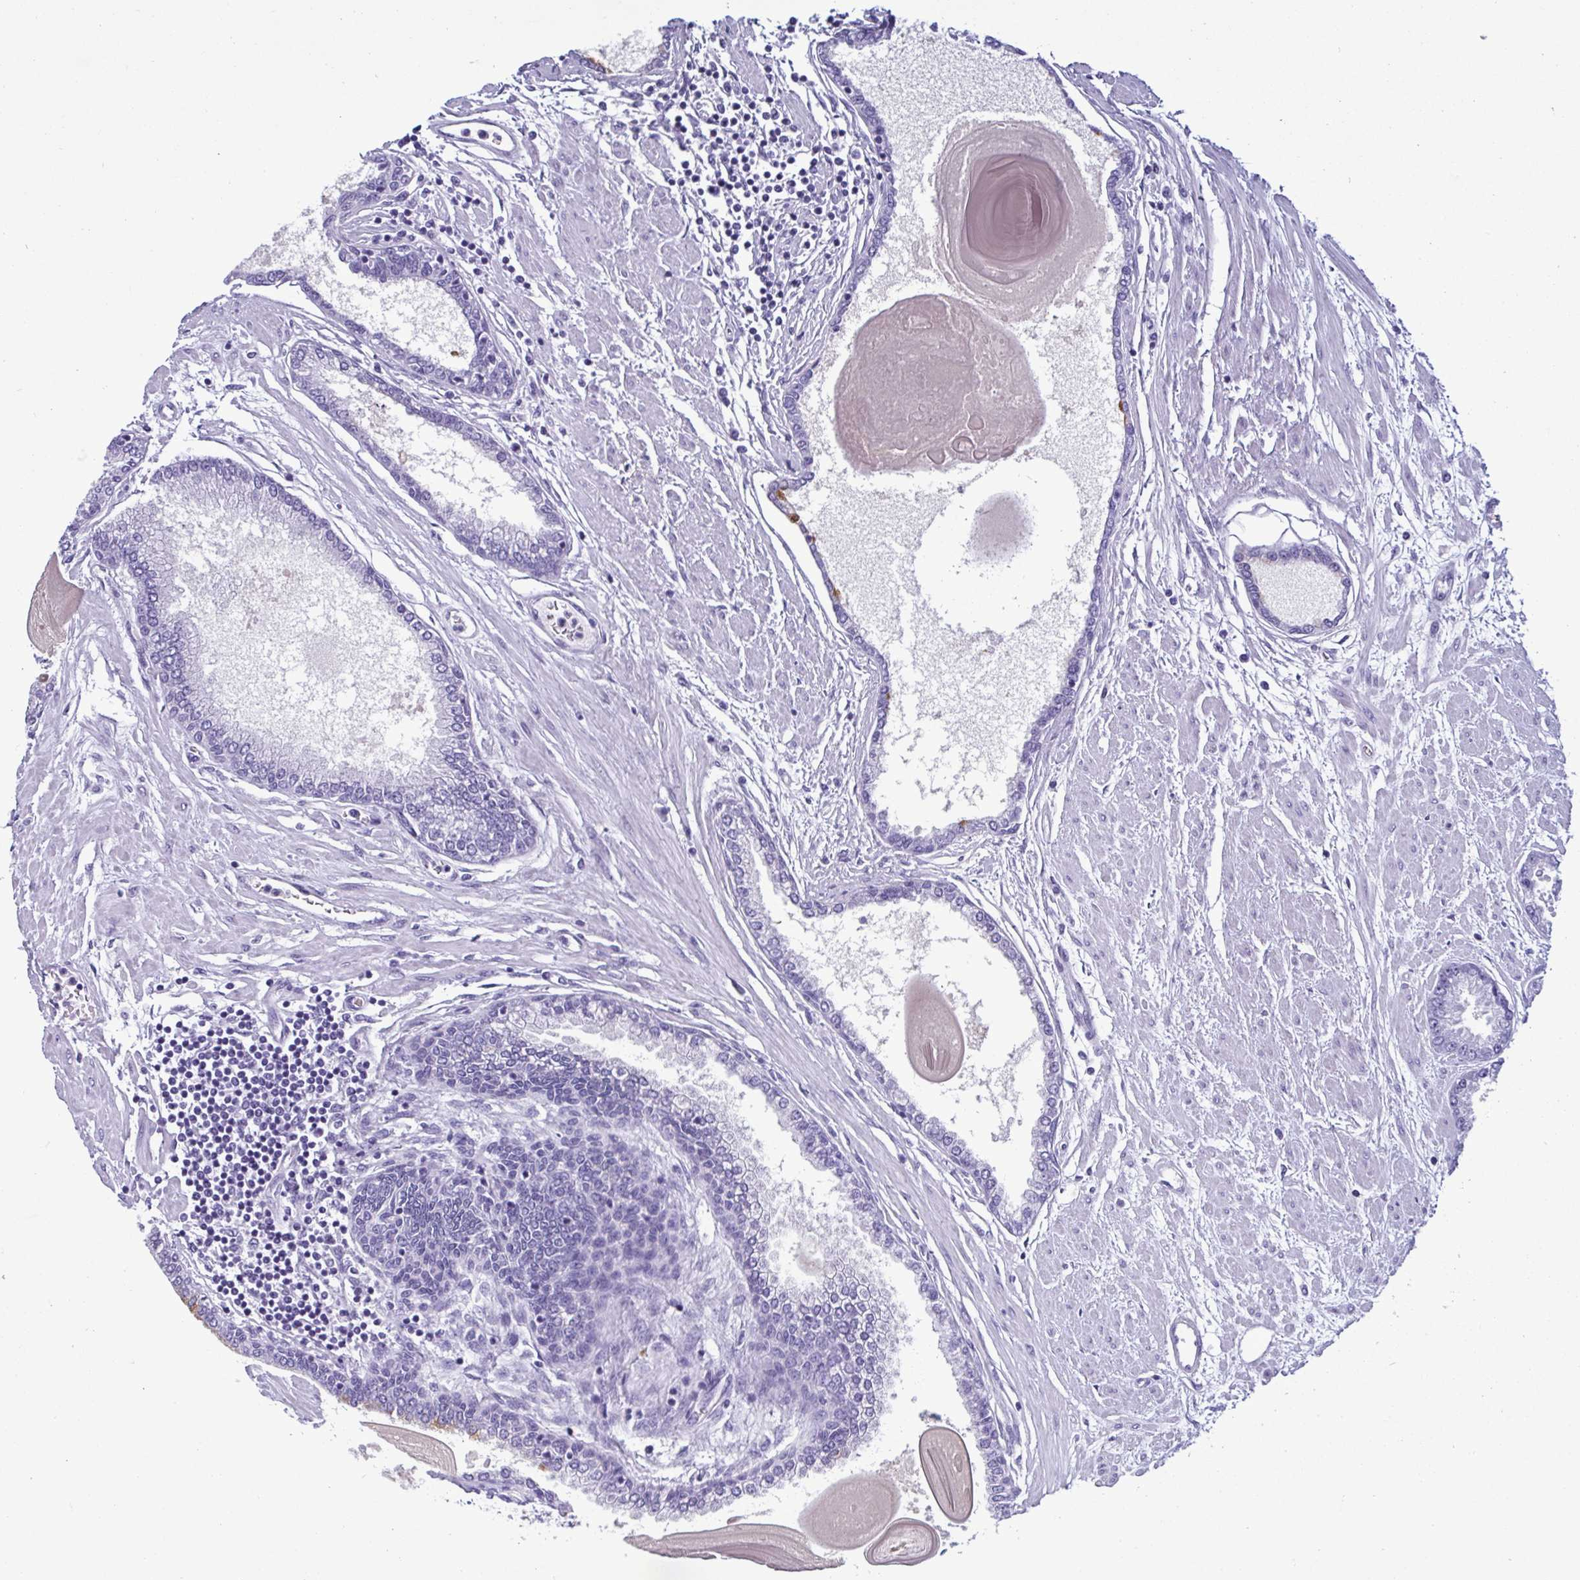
{"staining": {"intensity": "negative", "quantity": "none", "location": "none"}, "tissue": "prostate cancer", "cell_type": "Tumor cells", "image_type": "cancer", "snomed": [{"axis": "morphology", "description": "Adenocarcinoma, Low grade"}, {"axis": "topography", "description": "Prostate"}], "caption": "The micrograph exhibits no significant positivity in tumor cells of low-grade adenocarcinoma (prostate). The staining is performed using DAB (3,3'-diaminobenzidine) brown chromogen with nuclei counter-stained in using hematoxylin.", "gene": "LTF", "patient": {"sex": "male", "age": 67}}